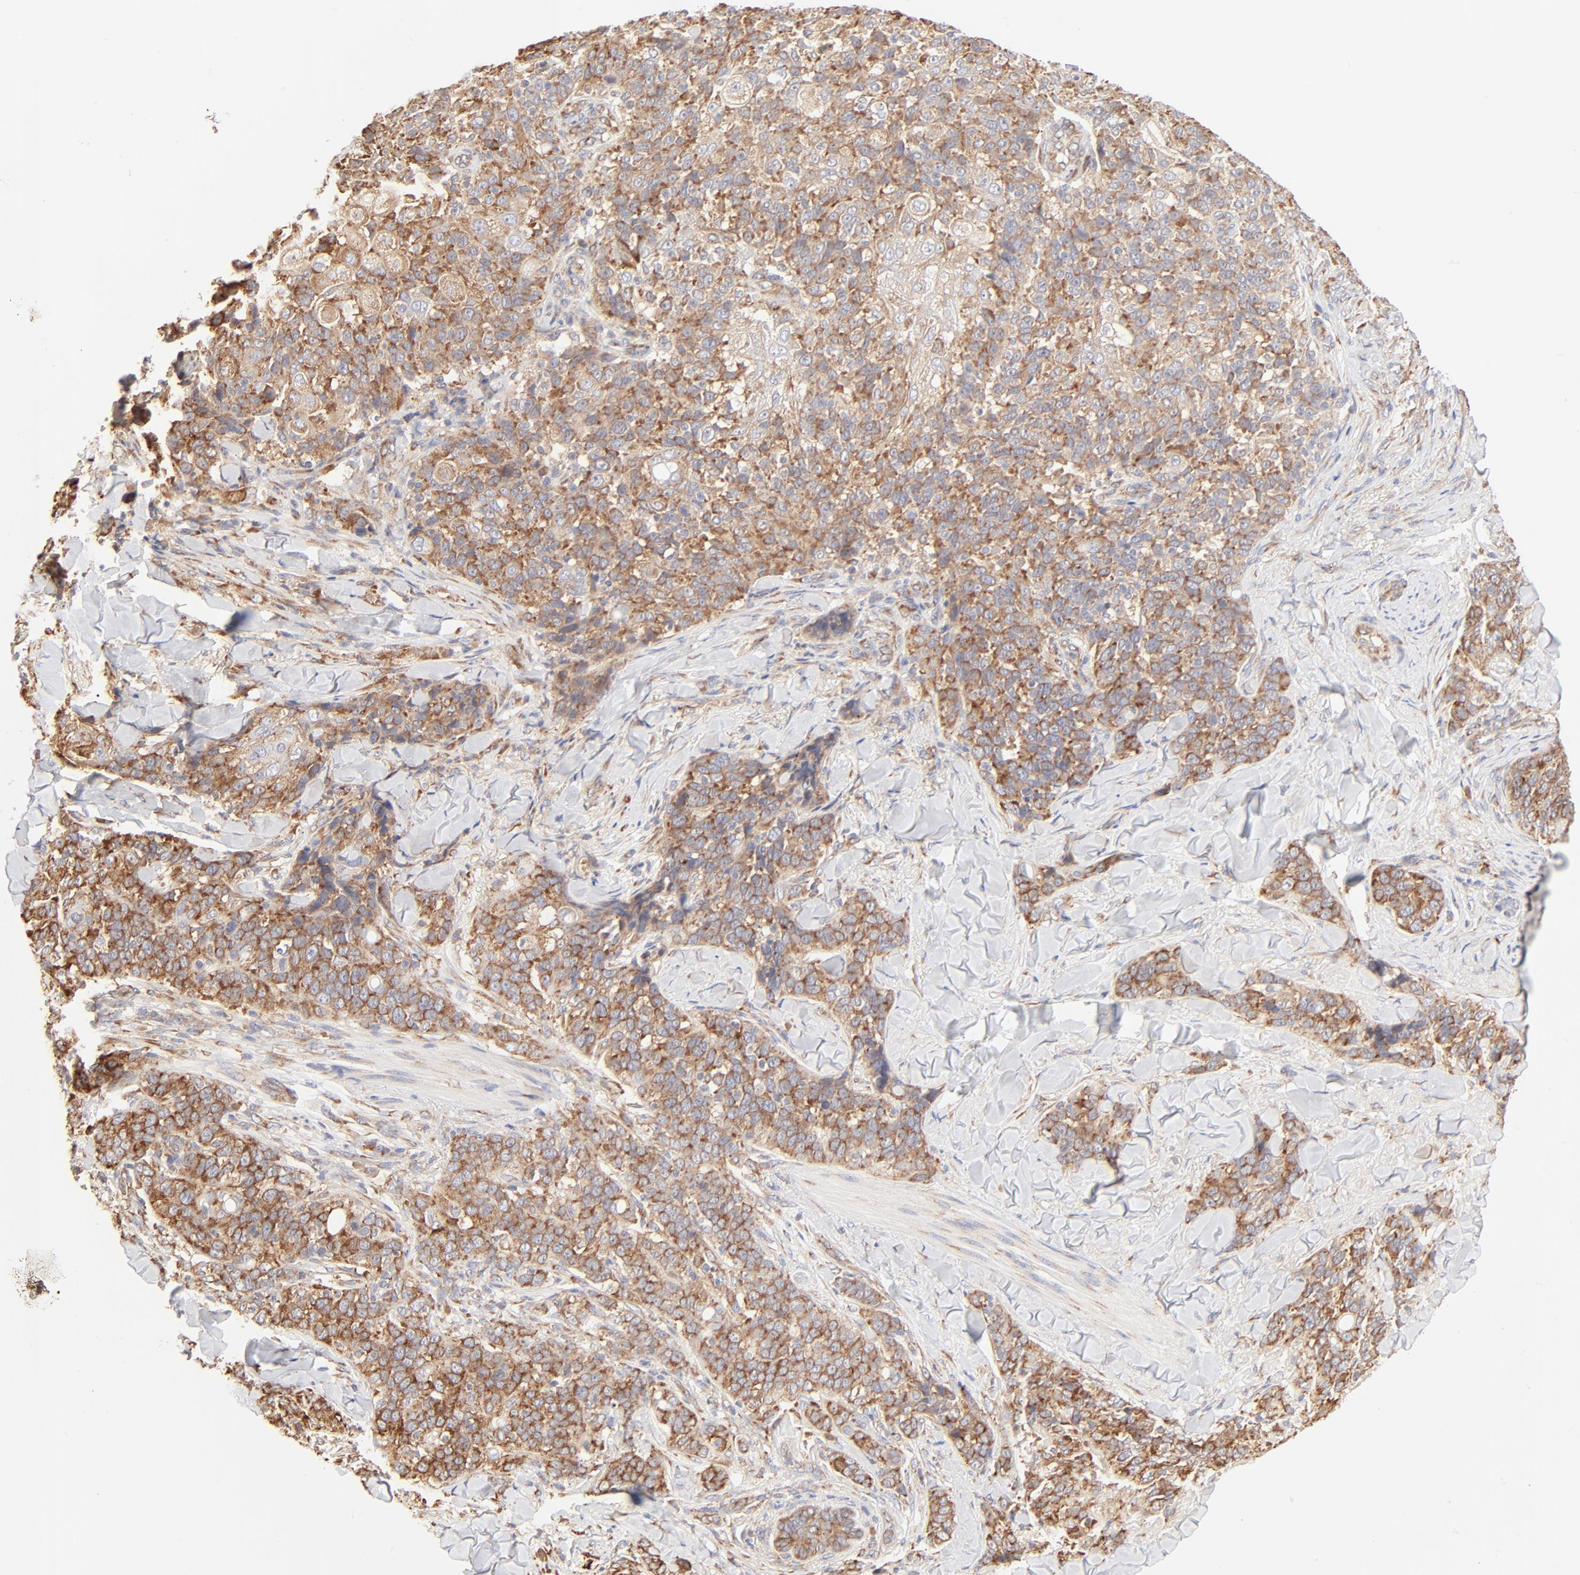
{"staining": {"intensity": "moderate", "quantity": ">75%", "location": "cytoplasmic/membranous"}, "tissue": "skin cancer", "cell_type": "Tumor cells", "image_type": "cancer", "snomed": [{"axis": "morphology", "description": "Normal tissue, NOS"}, {"axis": "morphology", "description": "Squamous cell carcinoma, NOS"}, {"axis": "topography", "description": "Skin"}], "caption": "Skin cancer (squamous cell carcinoma) stained for a protein (brown) displays moderate cytoplasmic/membranous positive staining in about >75% of tumor cells.", "gene": "RPS20", "patient": {"sex": "female", "age": 83}}